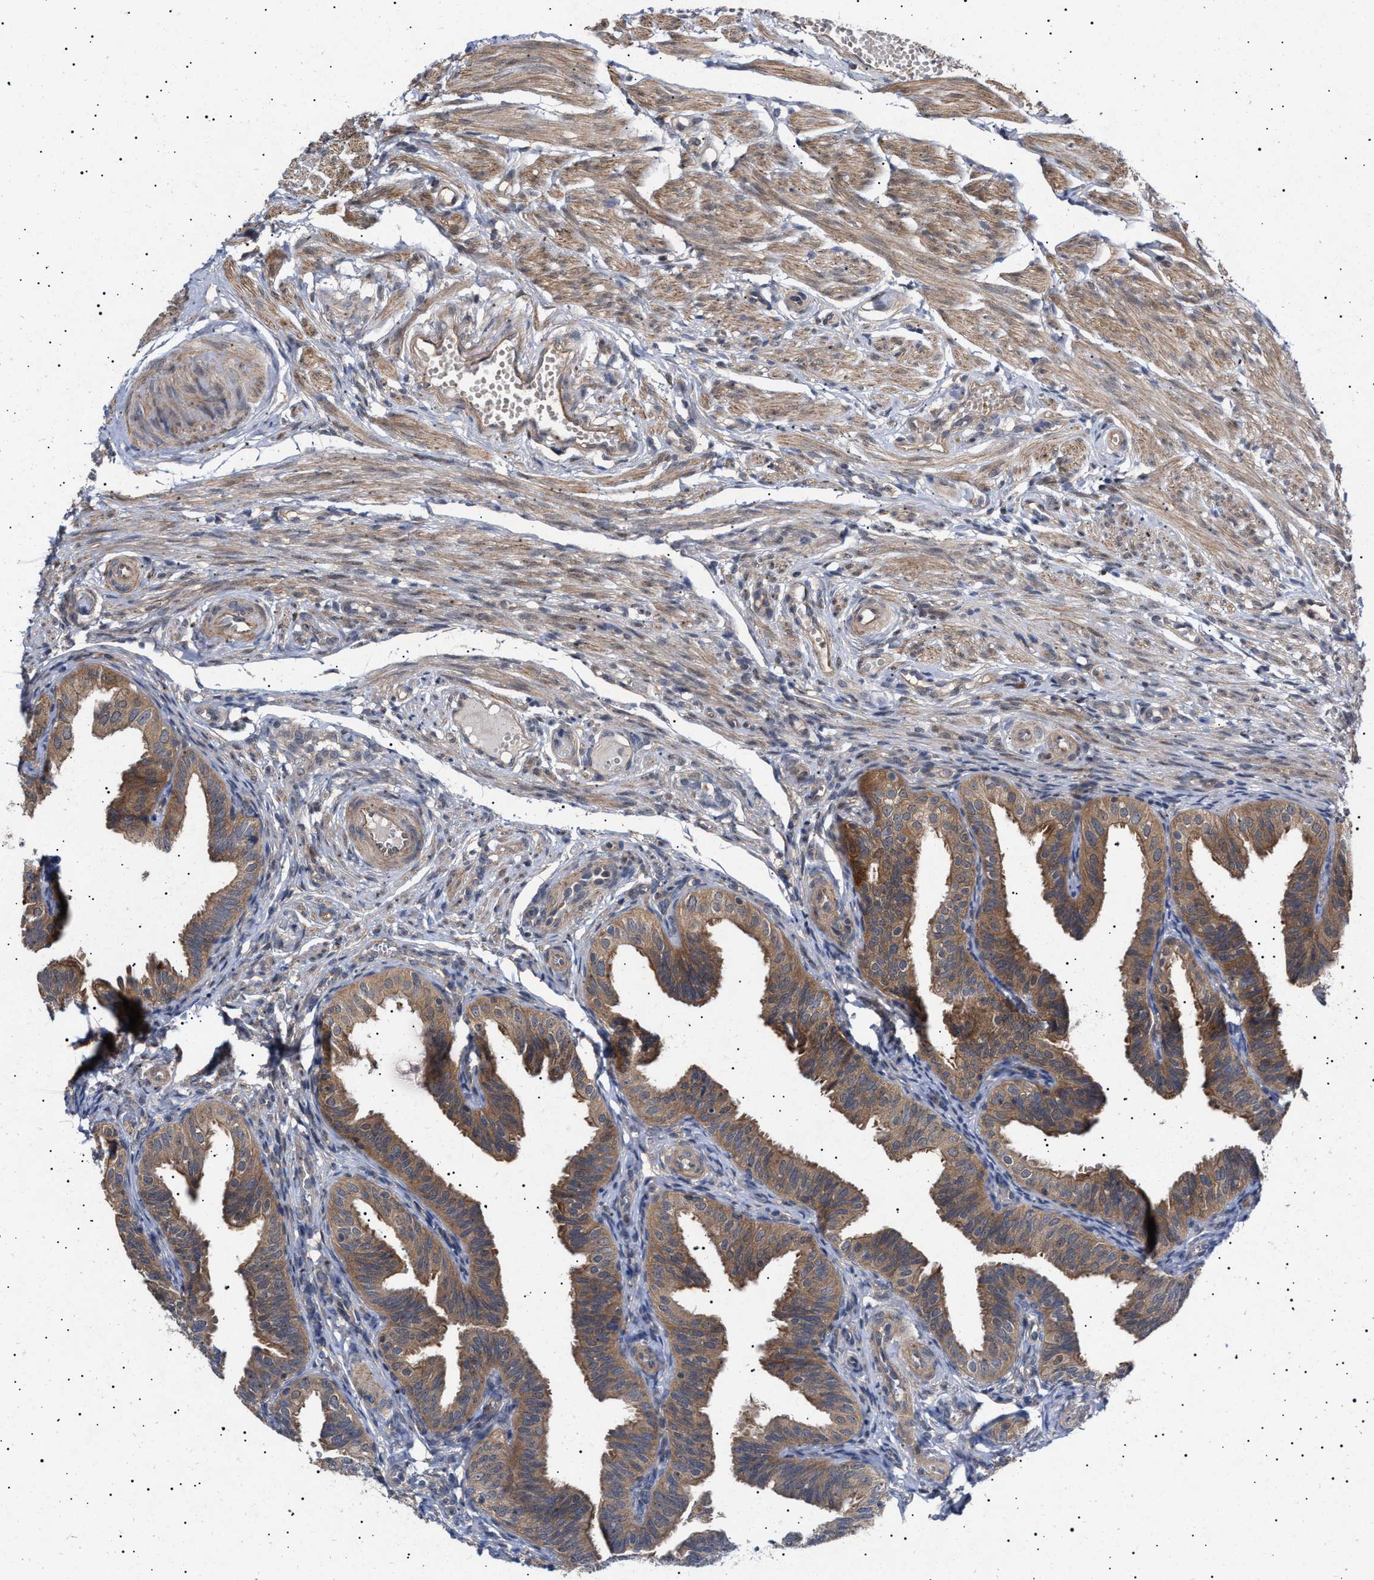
{"staining": {"intensity": "moderate", "quantity": ">75%", "location": "cytoplasmic/membranous"}, "tissue": "fallopian tube", "cell_type": "Glandular cells", "image_type": "normal", "snomed": [{"axis": "morphology", "description": "Normal tissue, NOS"}, {"axis": "topography", "description": "Fallopian tube"}], "caption": "Immunohistochemical staining of unremarkable fallopian tube exhibits >75% levels of moderate cytoplasmic/membranous protein staining in approximately >75% of glandular cells.", "gene": "NPLOC4", "patient": {"sex": "female", "age": 35}}